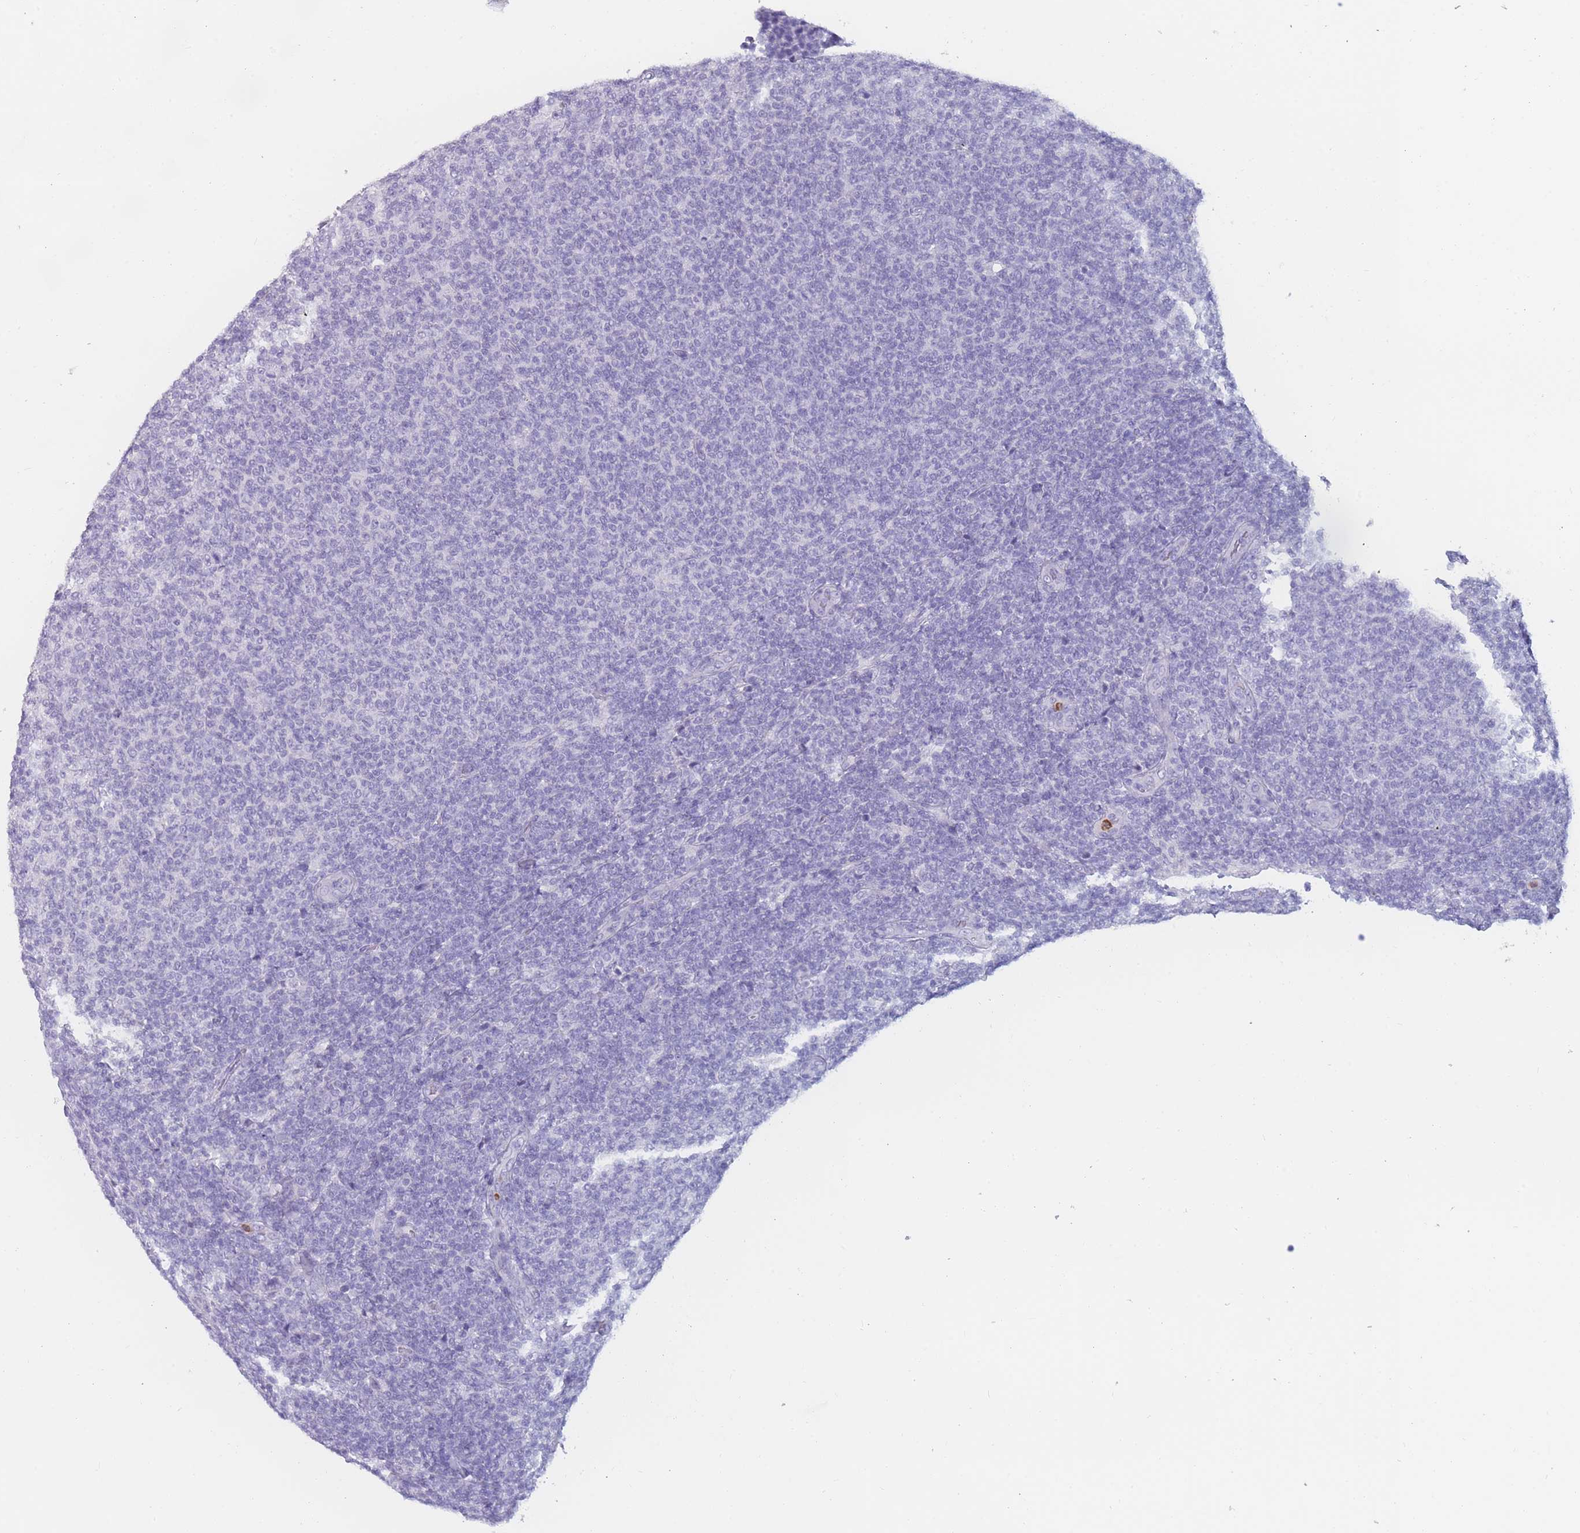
{"staining": {"intensity": "negative", "quantity": "none", "location": "none"}, "tissue": "lymphoma", "cell_type": "Tumor cells", "image_type": "cancer", "snomed": [{"axis": "morphology", "description": "Malignant lymphoma, non-Hodgkin's type, Low grade"}, {"axis": "topography", "description": "Lymph node"}], "caption": "Histopathology image shows no significant protein positivity in tumor cells of low-grade malignant lymphoma, non-Hodgkin's type. (Brightfield microscopy of DAB (3,3'-diaminobenzidine) immunohistochemistry (IHC) at high magnification).", "gene": "ZNF627", "patient": {"sex": "male", "age": 66}}